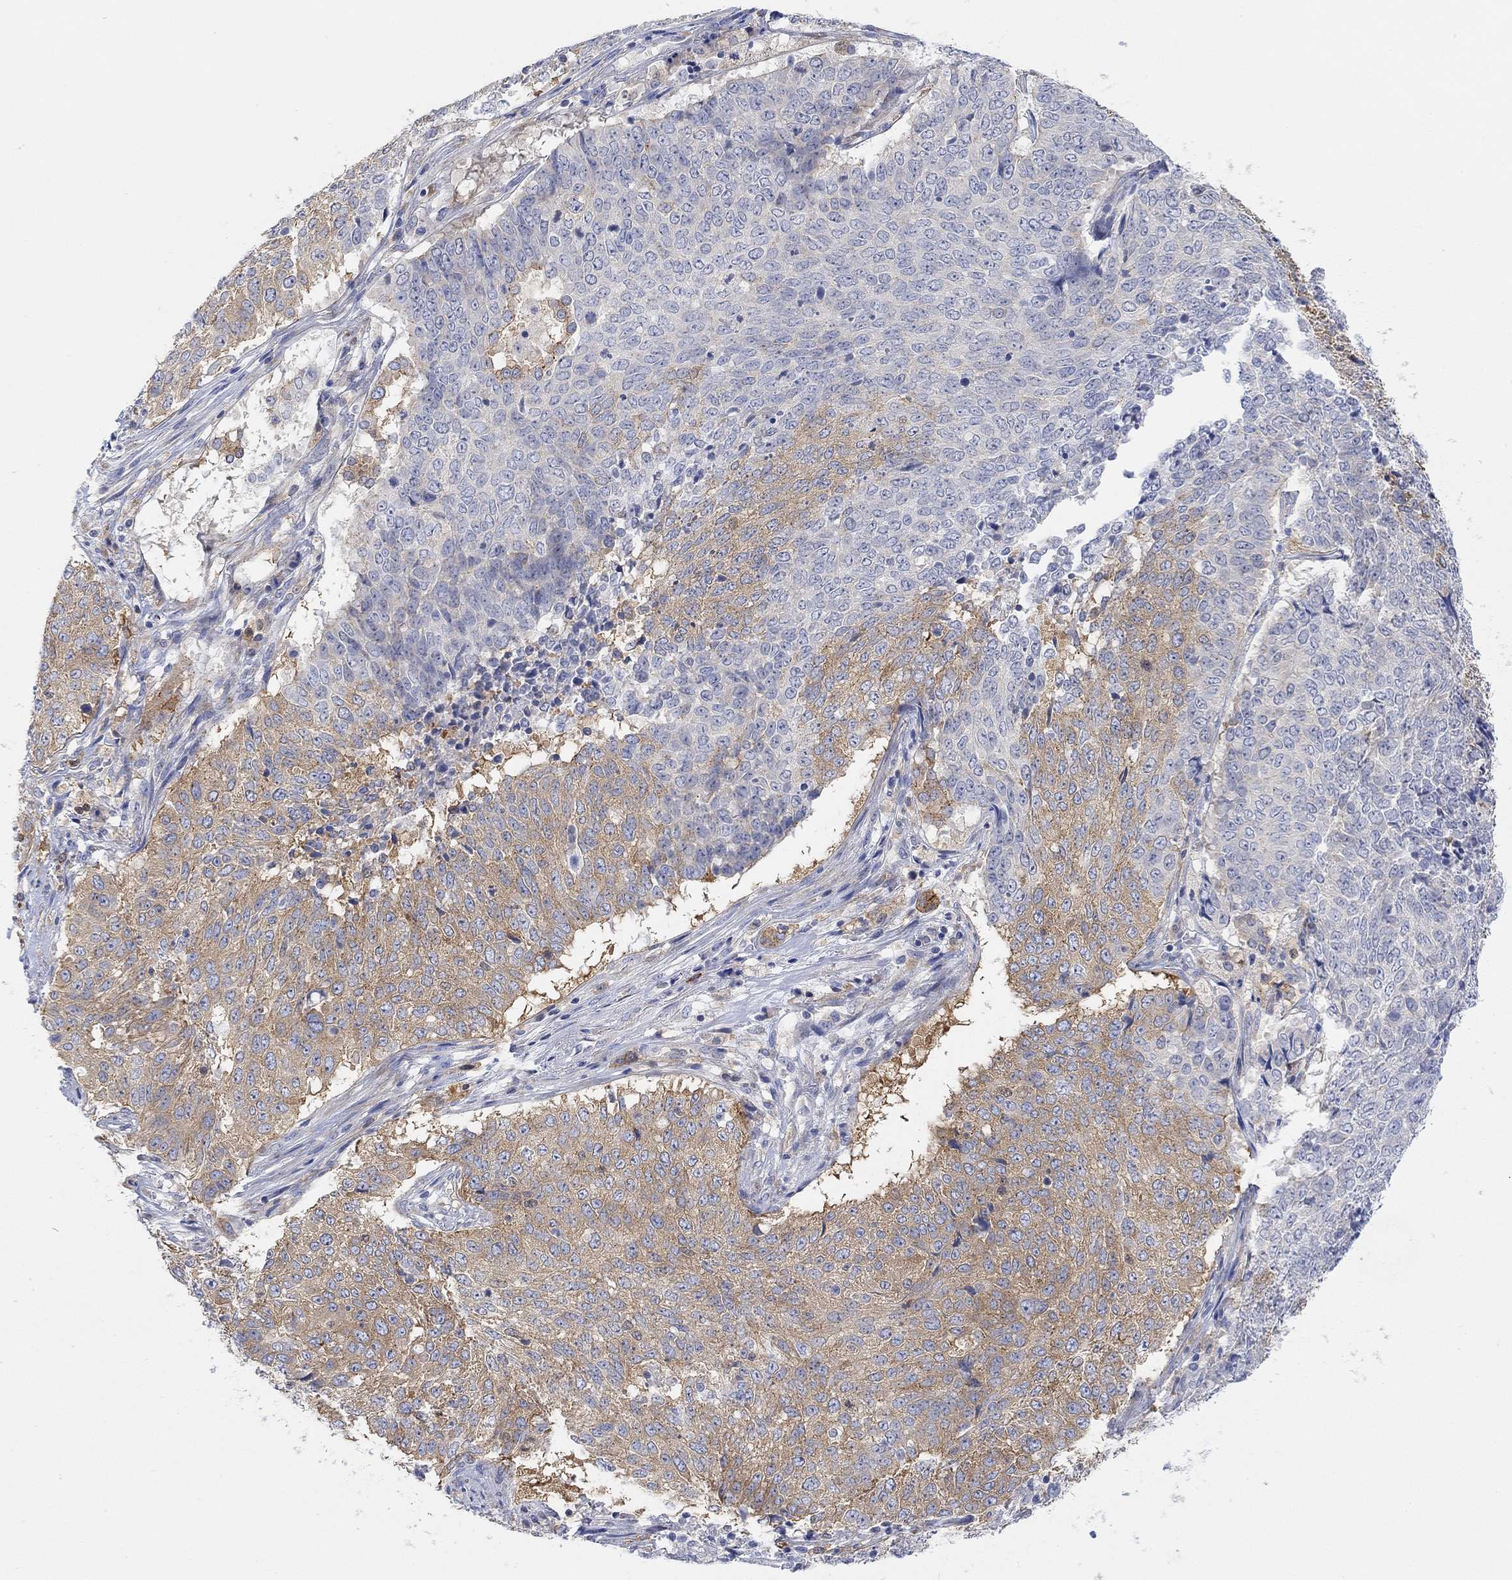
{"staining": {"intensity": "moderate", "quantity": "25%-75%", "location": "cytoplasmic/membranous"}, "tissue": "lung cancer", "cell_type": "Tumor cells", "image_type": "cancer", "snomed": [{"axis": "morphology", "description": "Squamous cell carcinoma, NOS"}, {"axis": "topography", "description": "Lung"}], "caption": "IHC image of human lung cancer (squamous cell carcinoma) stained for a protein (brown), which shows medium levels of moderate cytoplasmic/membranous expression in about 25%-75% of tumor cells.", "gene": "RGS1", "patient": {"sex": "male", "age": 64}}